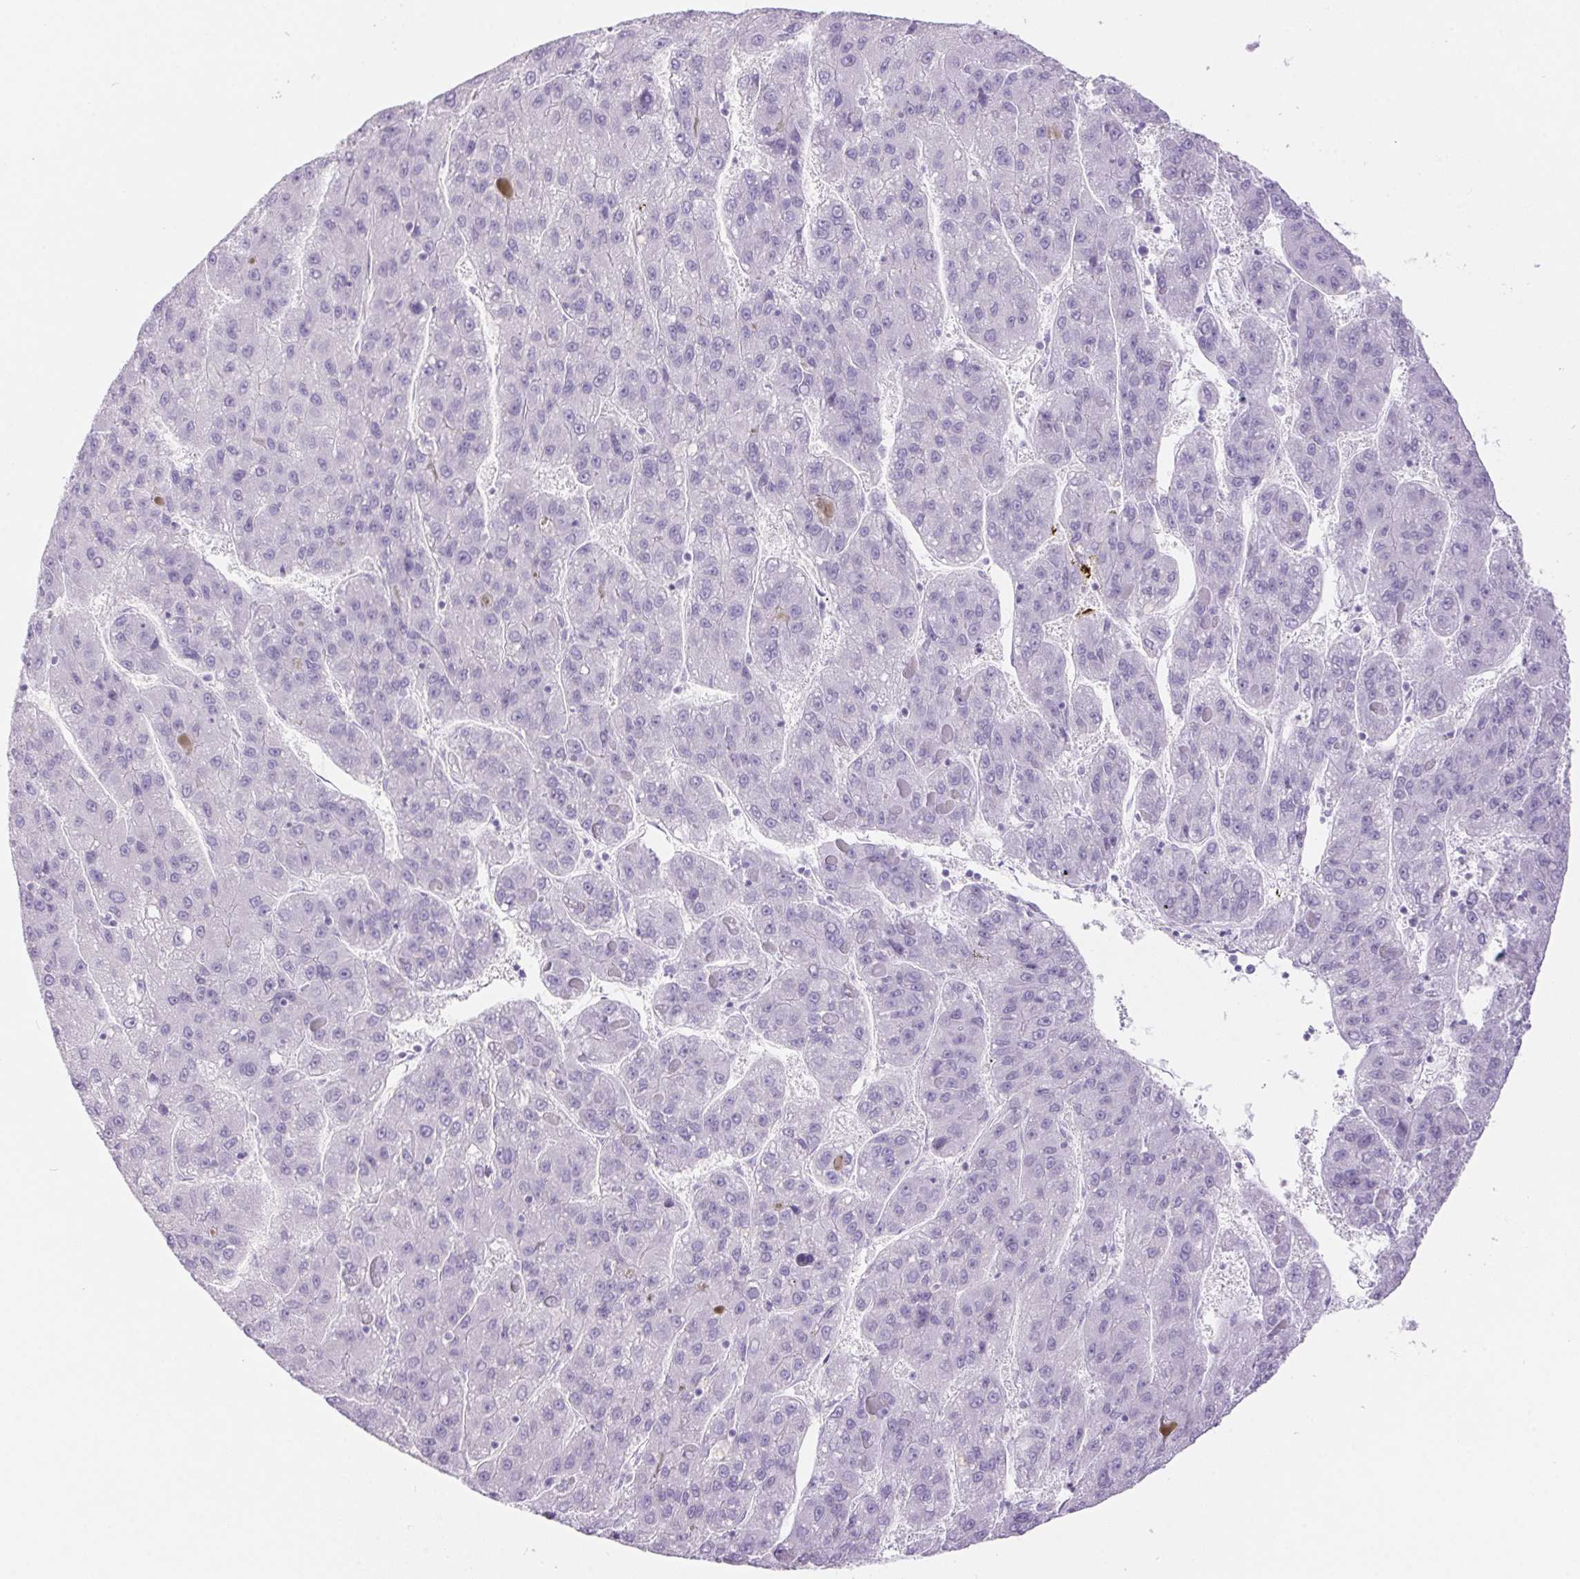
{"staining": {"intensity": "negative", "quantity": "none", "location": "none"}, "tissue": "liver cancer", "cell_type": "Tumor cells", "image_type": "cancer", "snomed": [{"axis": "morphology", "description": "Carcinoma, Hepatocellular, NOS"}, {"axis": "topography", "description": "Liver"}], "caption": "IHC image of neoplastic tissue: human hepatocellular carcinoma (liver) stained with DAB reveals no significant protein positivity in tumor cells.", "gene": "ERP27", "patient": {"sex": "female", "age": 82}}